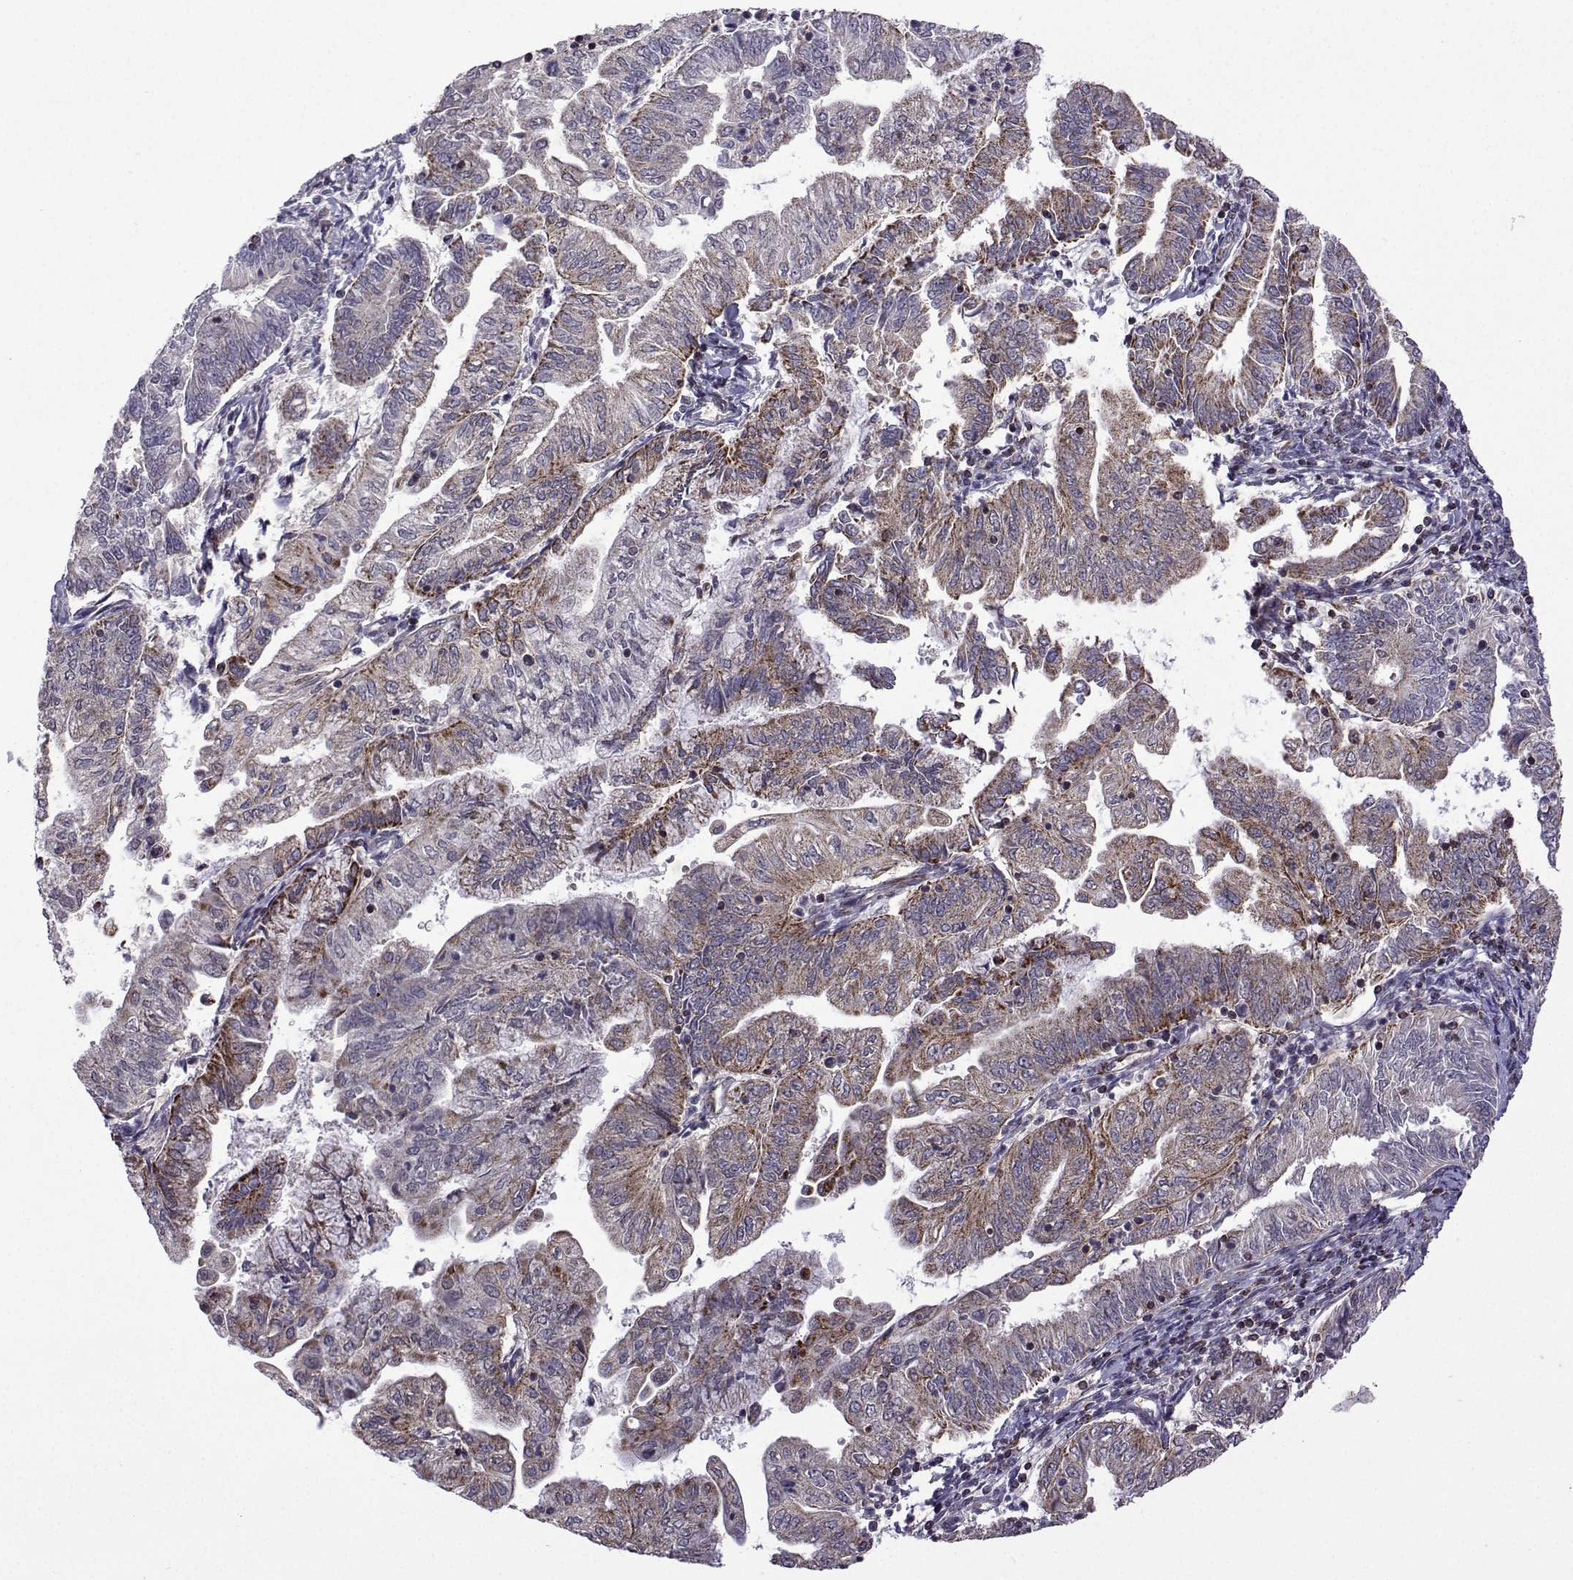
{"staining": {"intensity": "moderate", "quantity": "<25%", "location": "cytoplasmic/membranous"}, "tissue": "endometrial cancer", "cell_type": "Tumor cells", "image_type": "cancer", "snomed": [{"axis": "morphology", "description": "Adenocarcinoma, NOS"}, {"axis": "topography", "description": "Endometrium"}], "caption": "A brown stain highlights moderate cytoplasmic/membranous expression of a protein in human endometrial adenocarcinoma tumor cells. The protein is stained brown, and the nuclei are stained in blue (DAB (3,3'-diaminobenzidine) IHC with brightfield microscopy, high magnification).", "gene": "TAB2", "patient": {"sex": "female", "age": 55}}